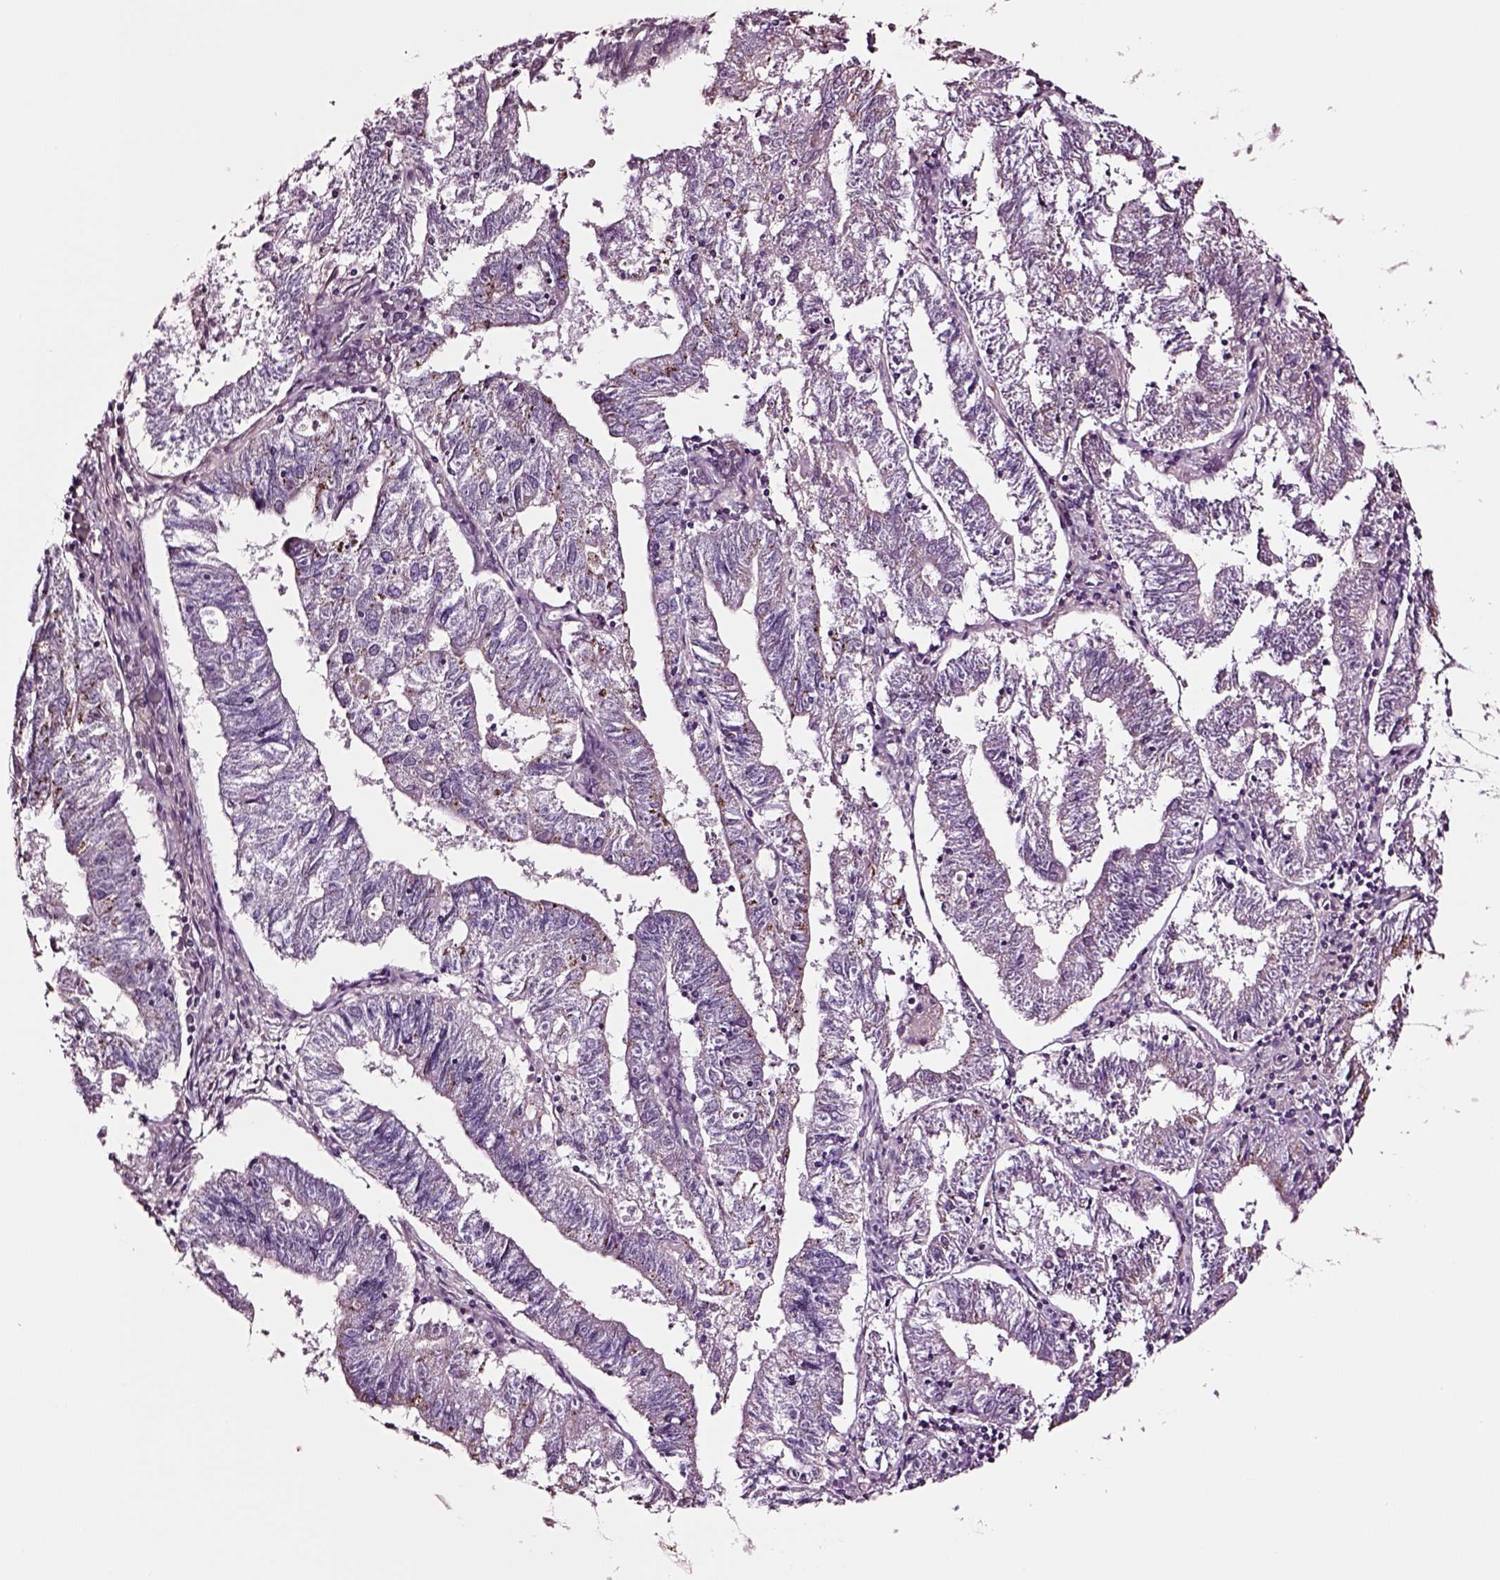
{"staining": {"intensity": "negative", "quantity": "none", "location": "none"}, "tissue": "endometrial cancer", "cell_type": "Tumor cells", "image_type": "cancer", "snomed": [{"axis": "morphology", "description": "Adenocarcinoma, NOS"}, {"axis": "topography", "description": "Endometrium"}], "caption": "Image shows no protein staining in tumor cells of endometrial cancer tissue.", "gene": "SOX10", "patient": {"sex": "female", "age": 82}}